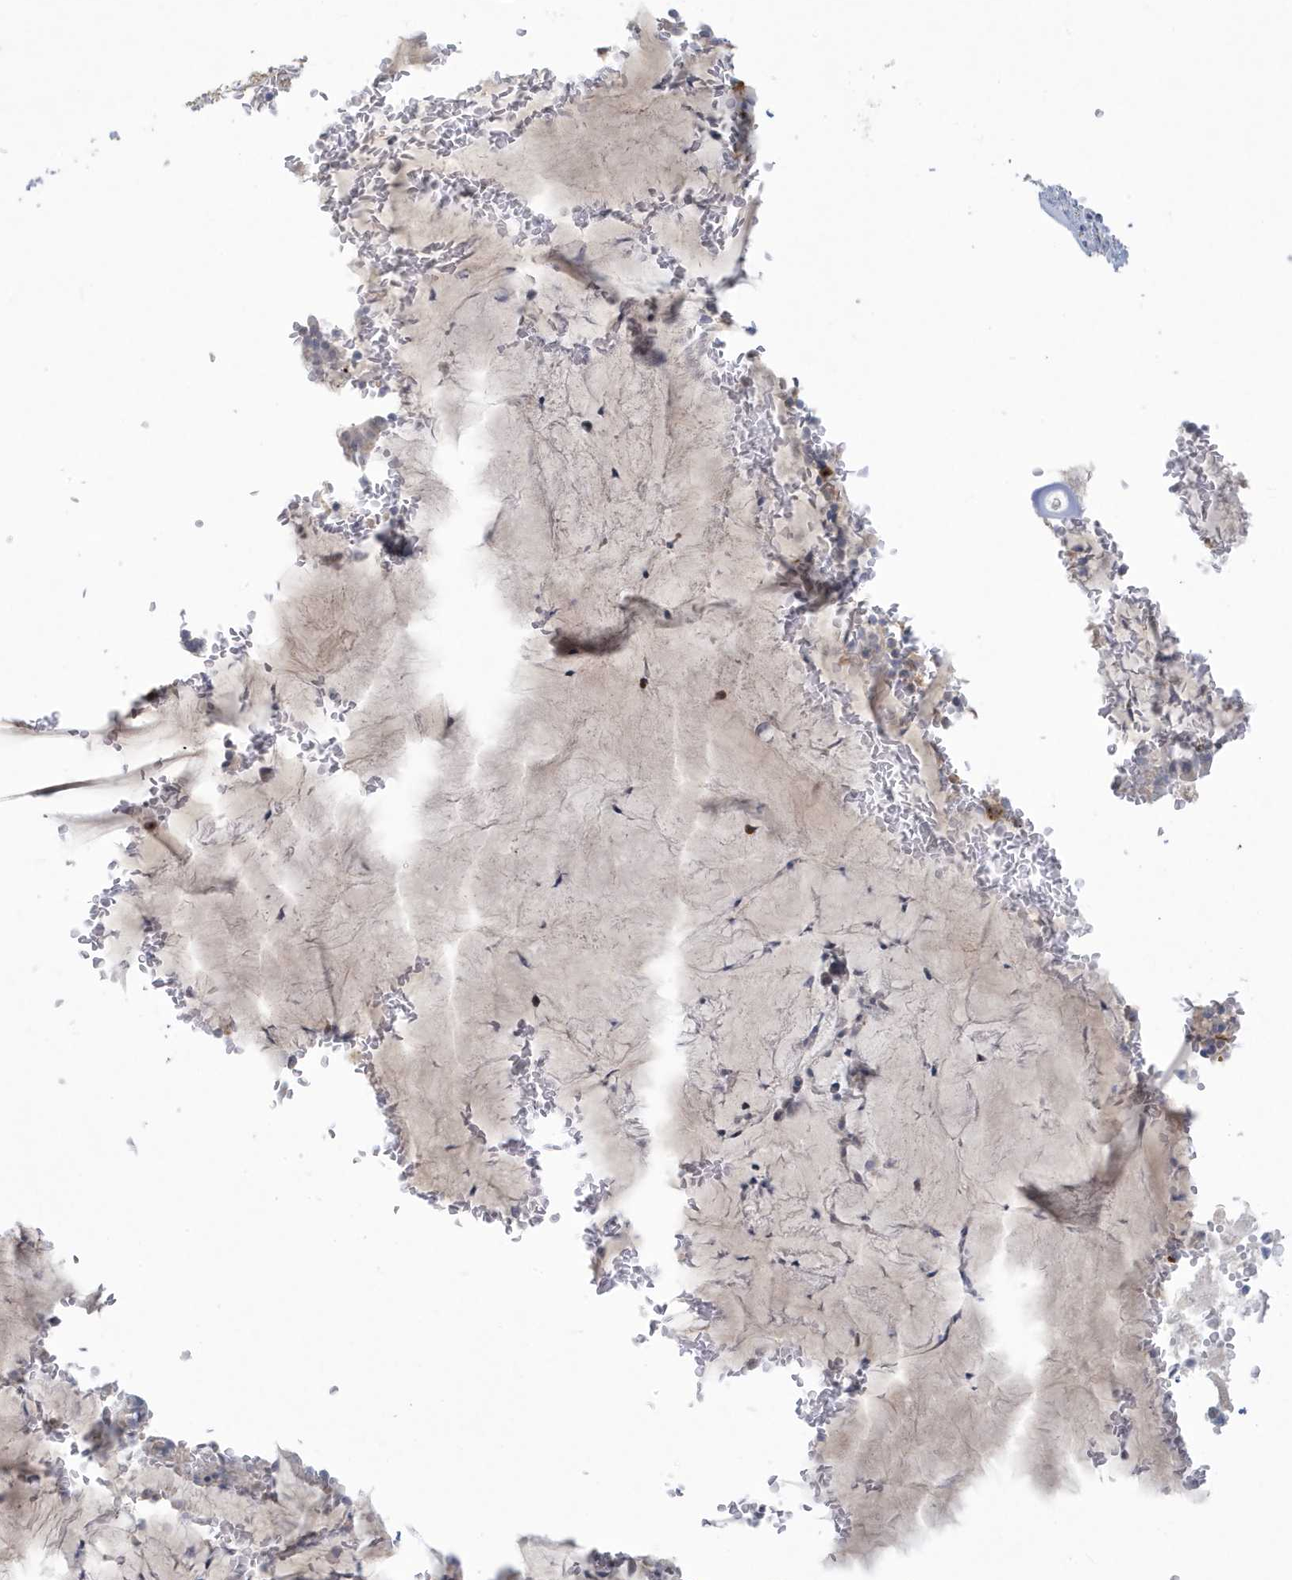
{"staining": {"intensity": "negative", "quantity": "none", "location": "none"}, "tissue": "bronchus", "cell_type": "Respiratory epithelial cells", "image_type": "normal", "snomed": [{"axis": "morphology", "description": "Normal tissue, NOS"}, {"axis": "topography", "description": "Cartilage tissue"}, {"axis": "topography", "description": "Bronchus"}], "caption": "This is an IHC photomicrograph of benign human bronchus. There is no expression in respiratory epithelial cells.", "gene": "HERC6", "patient": {"sex": "female", "age": 36}}